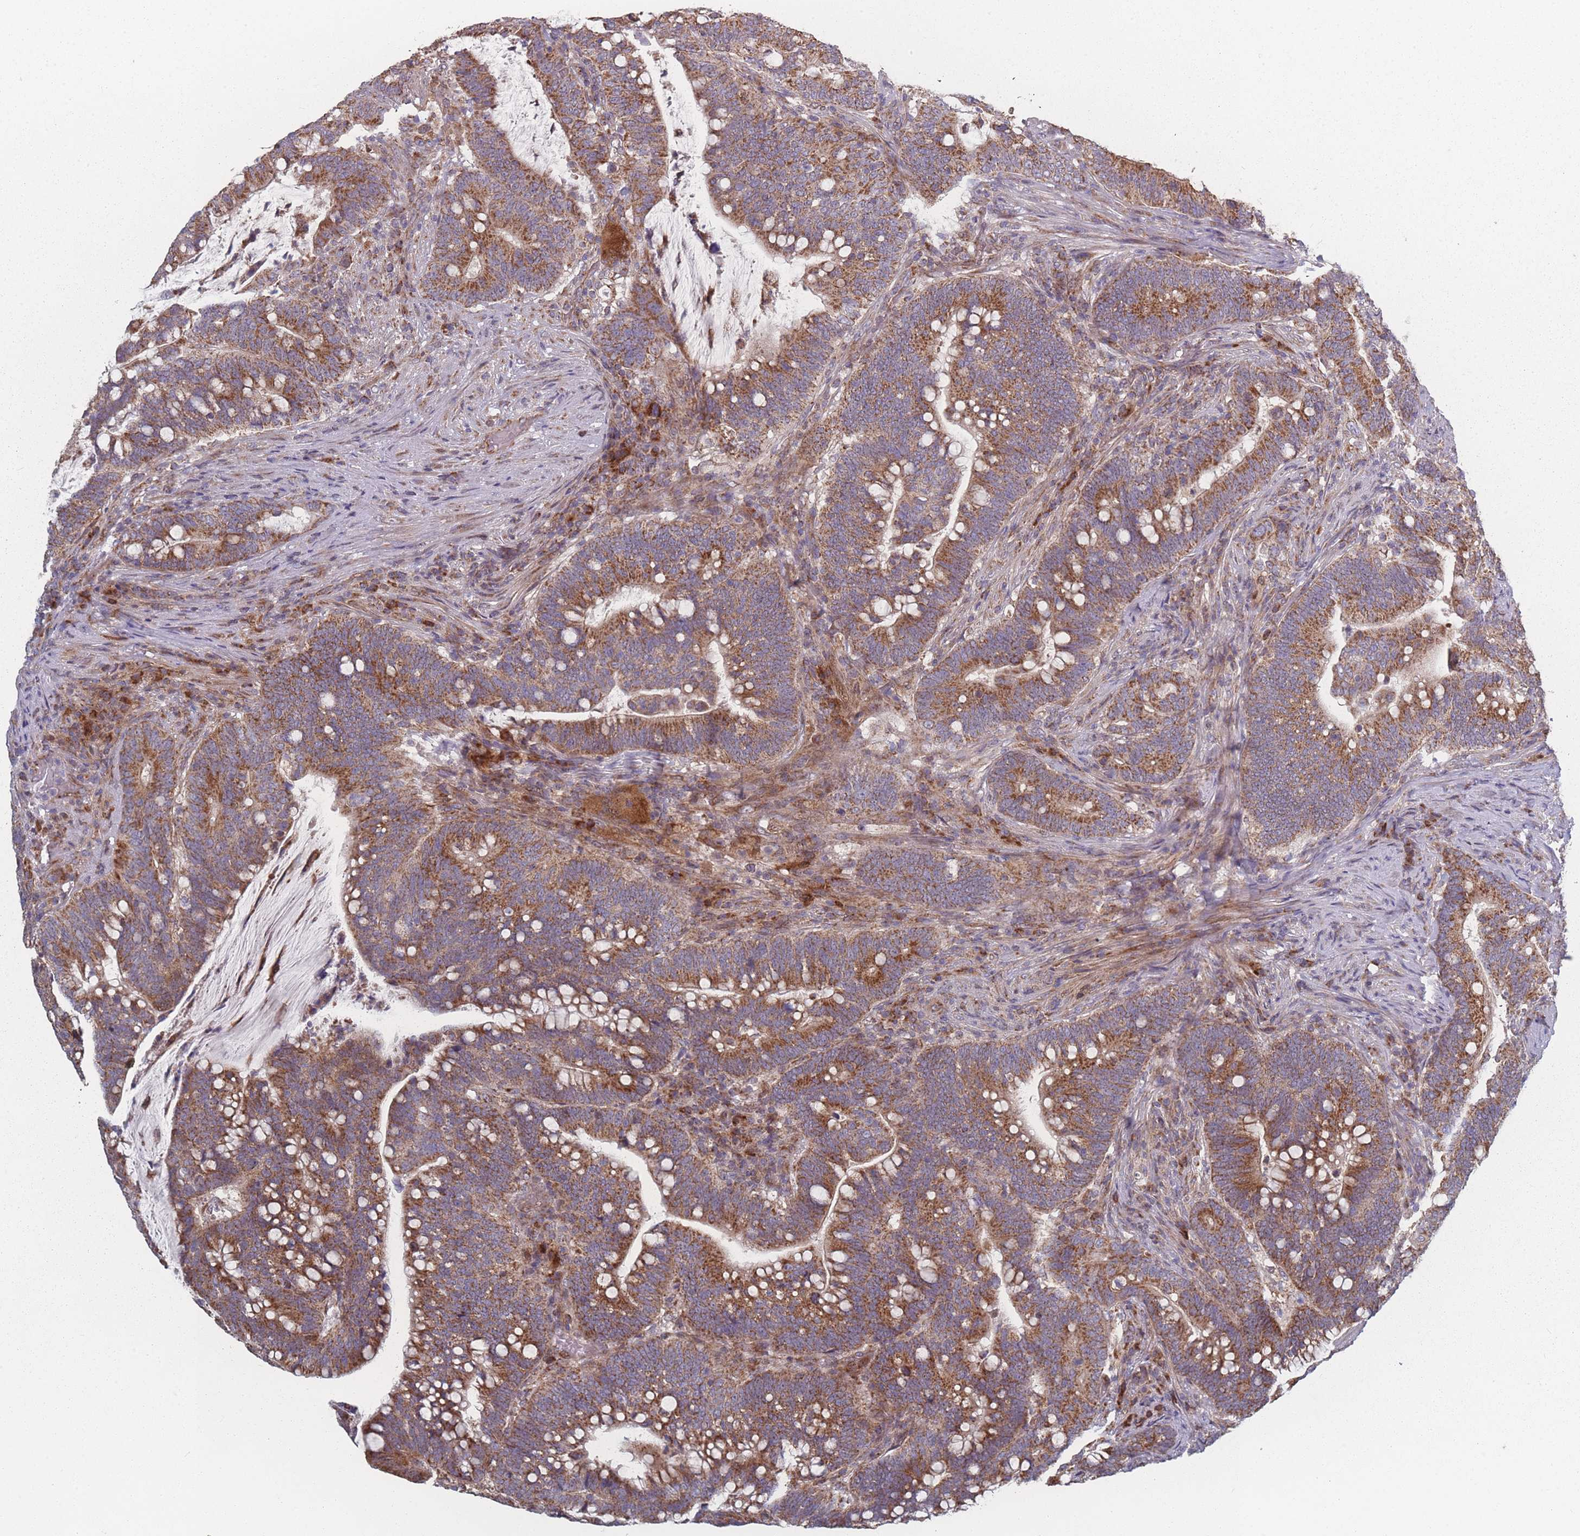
{"staining": {"intensity": "moderate", "quantity": ">75%", "location": "cytoplasmic/membranous"}, "tissue": "colorectal cancer", "cell_type": "Tumor cells", "image_type": "cancer", "snomed": [{"axis": "morphology", "description": "Normal tissue, NOS"}, {"axis": "morphology", "description": "Adenocarcinoma, NOS"}, {"axis": "topography", "description": "Colon"}], "caption": "Immunohistochemical staining of human colorectal cancer (adenocarcinoma) shows medium levels of moderate cytoplasmic/membranous protein staining in approximately >75% of tumor cells.", "gene": "PSMB3", "patient": {"sex": "female", "age": 66}}